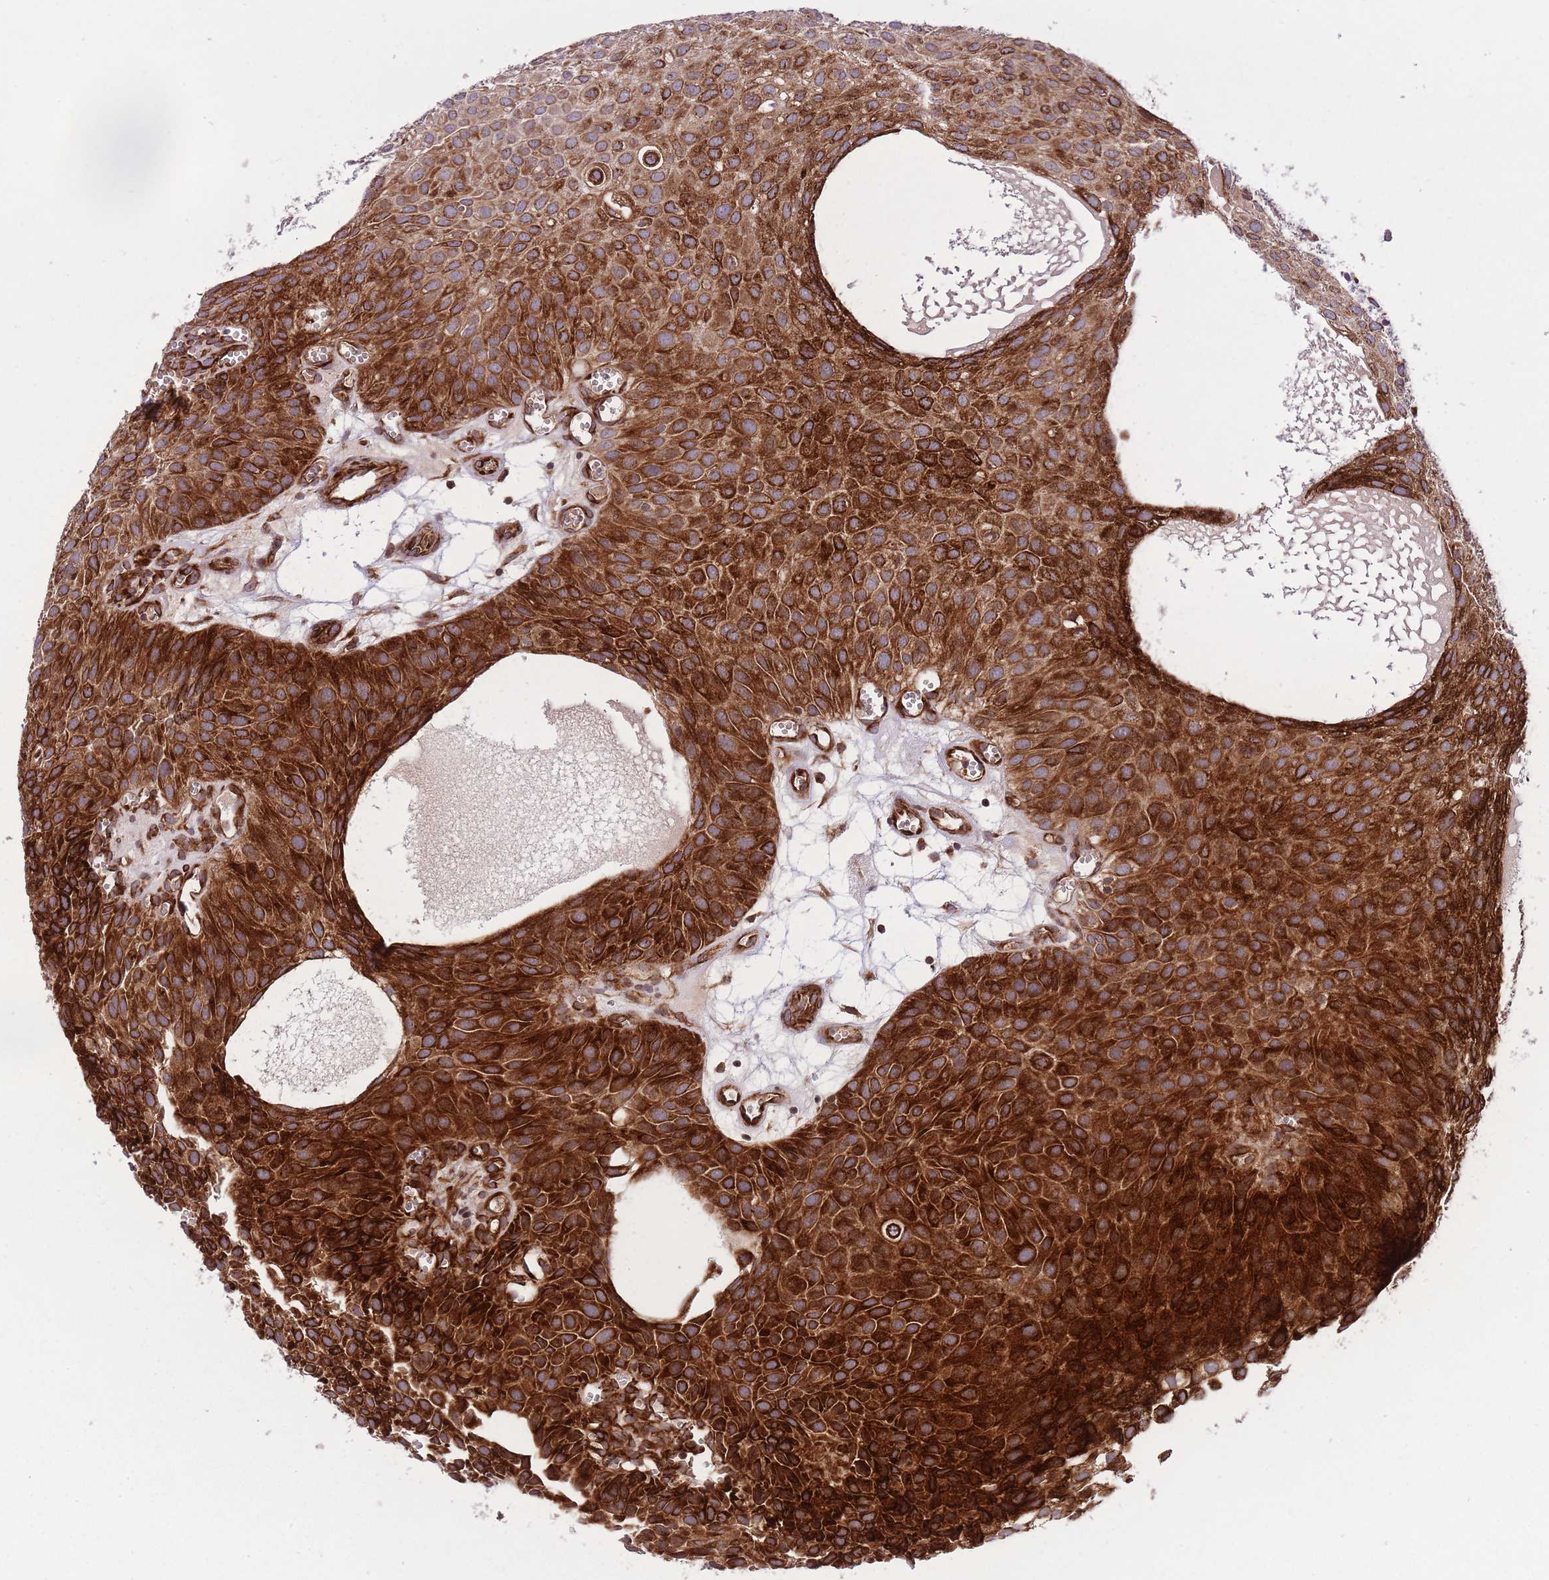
{"staining": {"intensity": "strong", "quantity": ">75%", "location": "cytoplasmic/membranous"}, "tissue": "urothelial cancer", "cell_type": "Tumor cells", "image_type": "cancer", "snomed": [{"axis": "morphology", "description": "Urothelial carcinoma, Low grade"}, {"axis": "topography", "description": "Urinary bladder"}], "caption": "Urothelial cancer stained for a protein exhibits strong cytoplasmic/membranous positivity in tumor cells.", "gene": "CISH", "patient": {"sex": "male", "age": 88}}